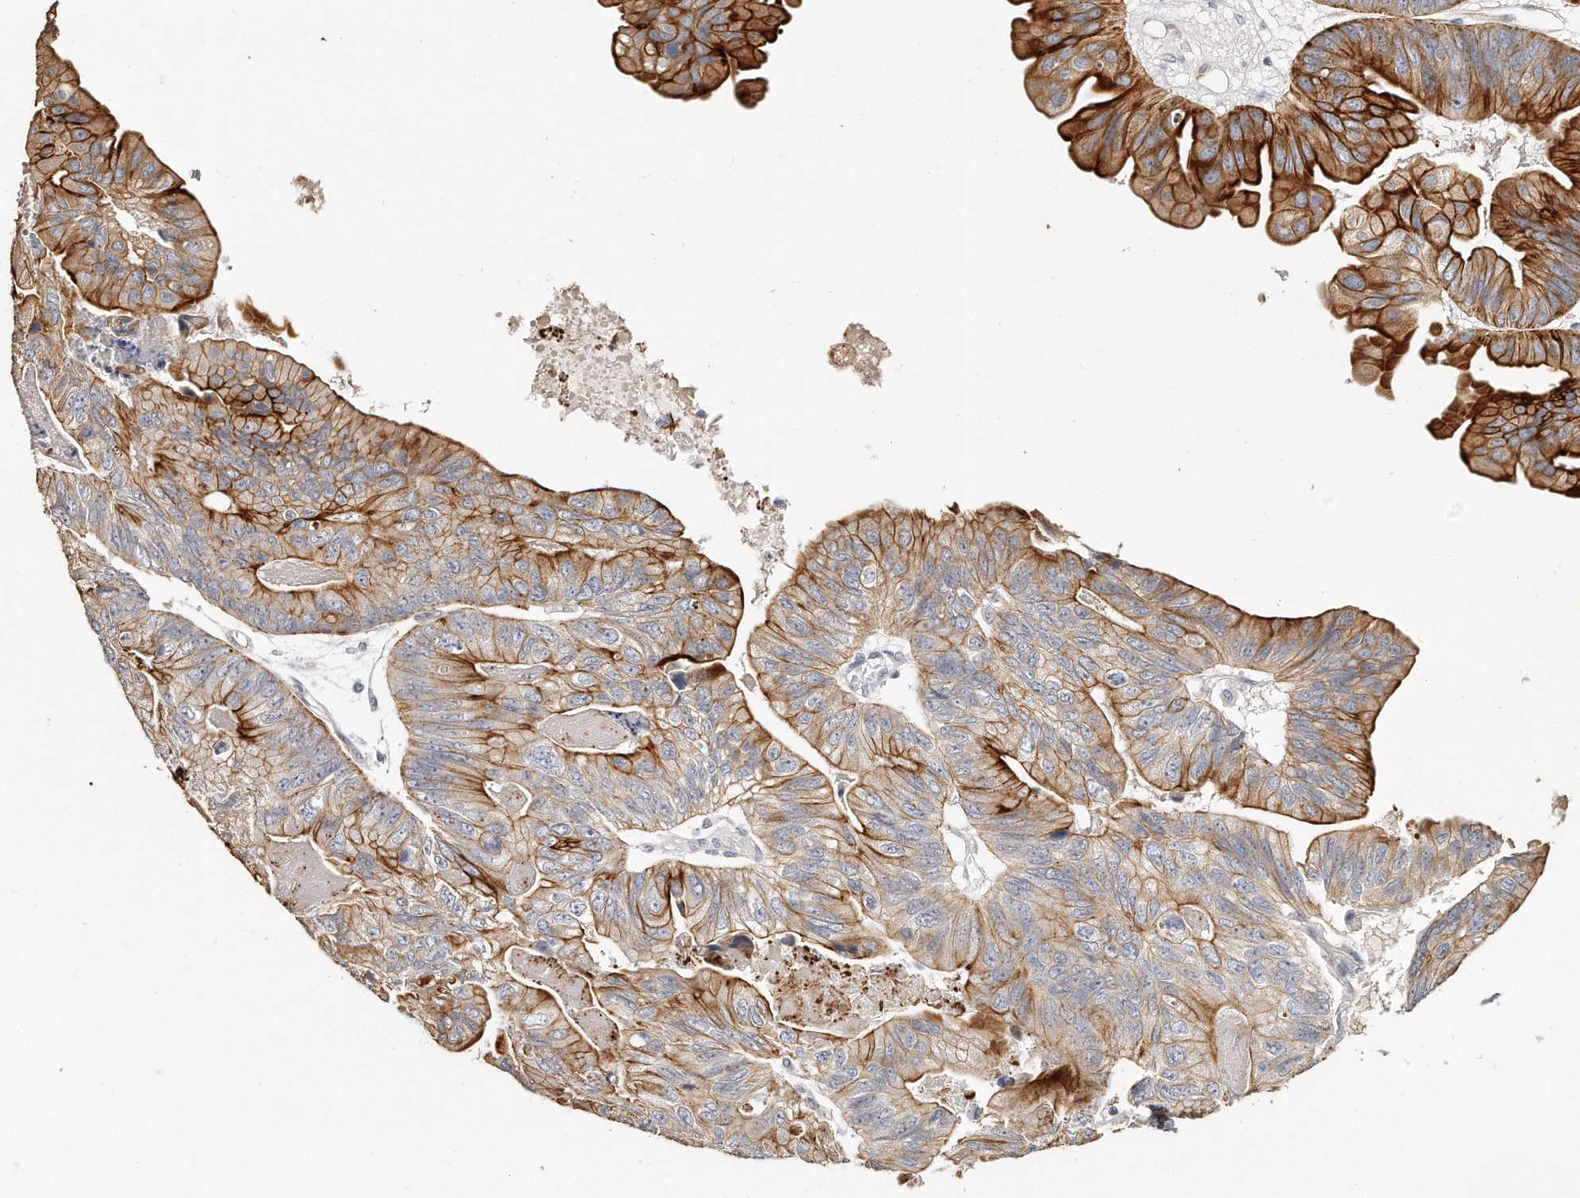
{"staining": {"intensity": "strong", "quantity": ">75%", "location": "cytoplasmic/membranous"}, "tissue": "ovarian cancer", "cell_type": "Tumor cells", "image_type": "cancer", "snomed": [{"axis": "morphology", "description": "Cystadenocarcinoma, mucinous, NOS"}, {"axis": "topography", "description": "Ovary"}], "caption": "A micrograph of human ovarian cancer stained for a protein reveals strong cytoplasmic/membranous brown staining in tumor cells. (Stains: DAB (3,3'-diaminobenzidine) in brown, nuclei in blue, Microscopy: brightfield microscopy at high magnification).", "gene": "ZYG11A", "patient": {"sex": "female", "age": 61}}